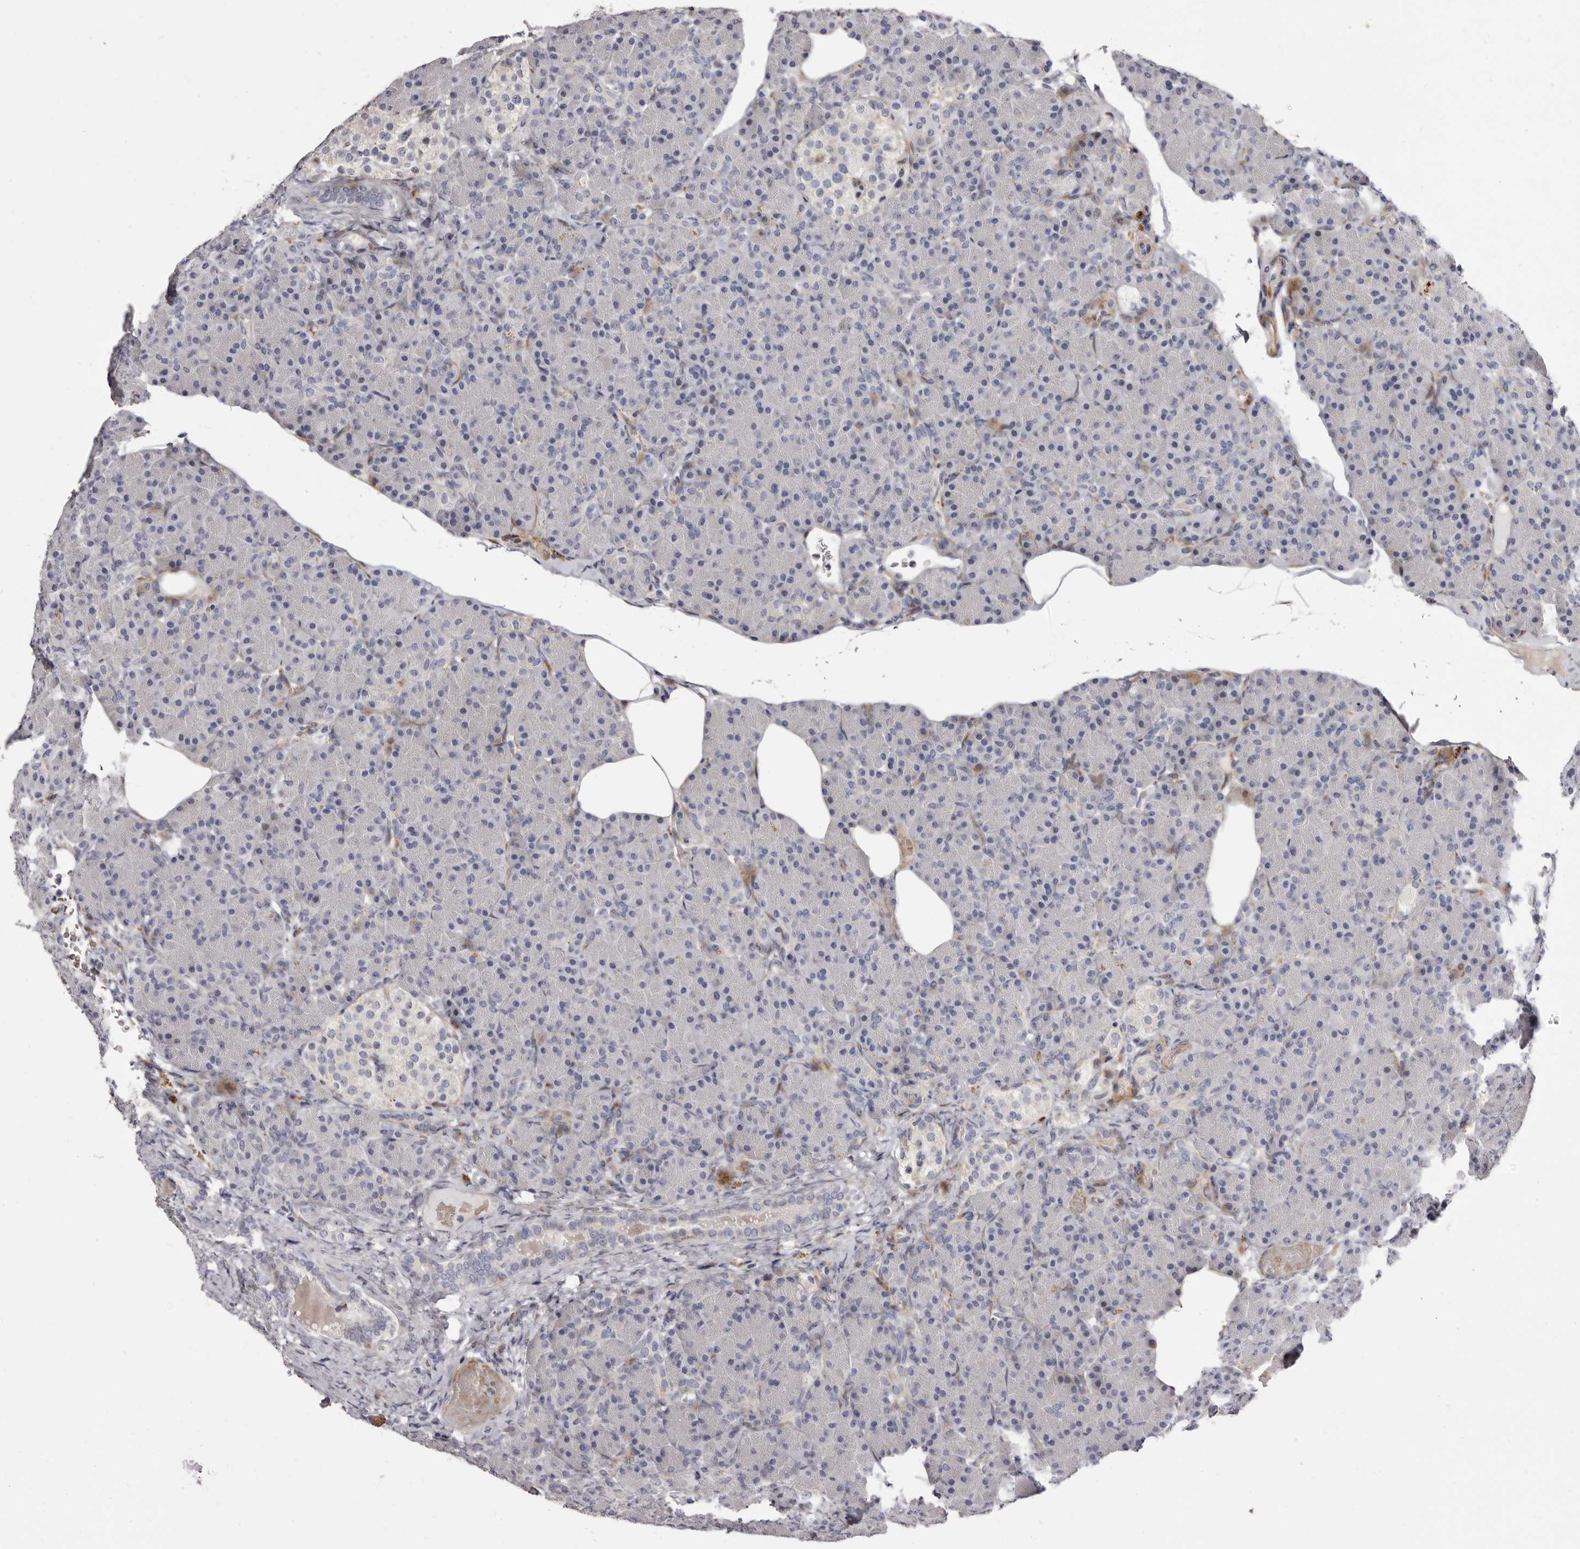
{"staining": {"intensity": "moderate", "quantity": "<25%", "location": "cytoplasmic/membranous"}, "tissue": "pancreas", "cell_type": "Exocrine glandular cells", "image_type": "normal", "snomed": [{"axis": "morphology", "description": "Normal tissue, NOS"}, {"axis": "topography", "description": "Pancreas"}], "caption": "The immunohistochemical stain labels moderate cytoplasmic/membranous staining in exocrine glandular cells of unremarkable pancreas.", "gene": "AIDA", "patient": {"sex": "female", "age": 43}}